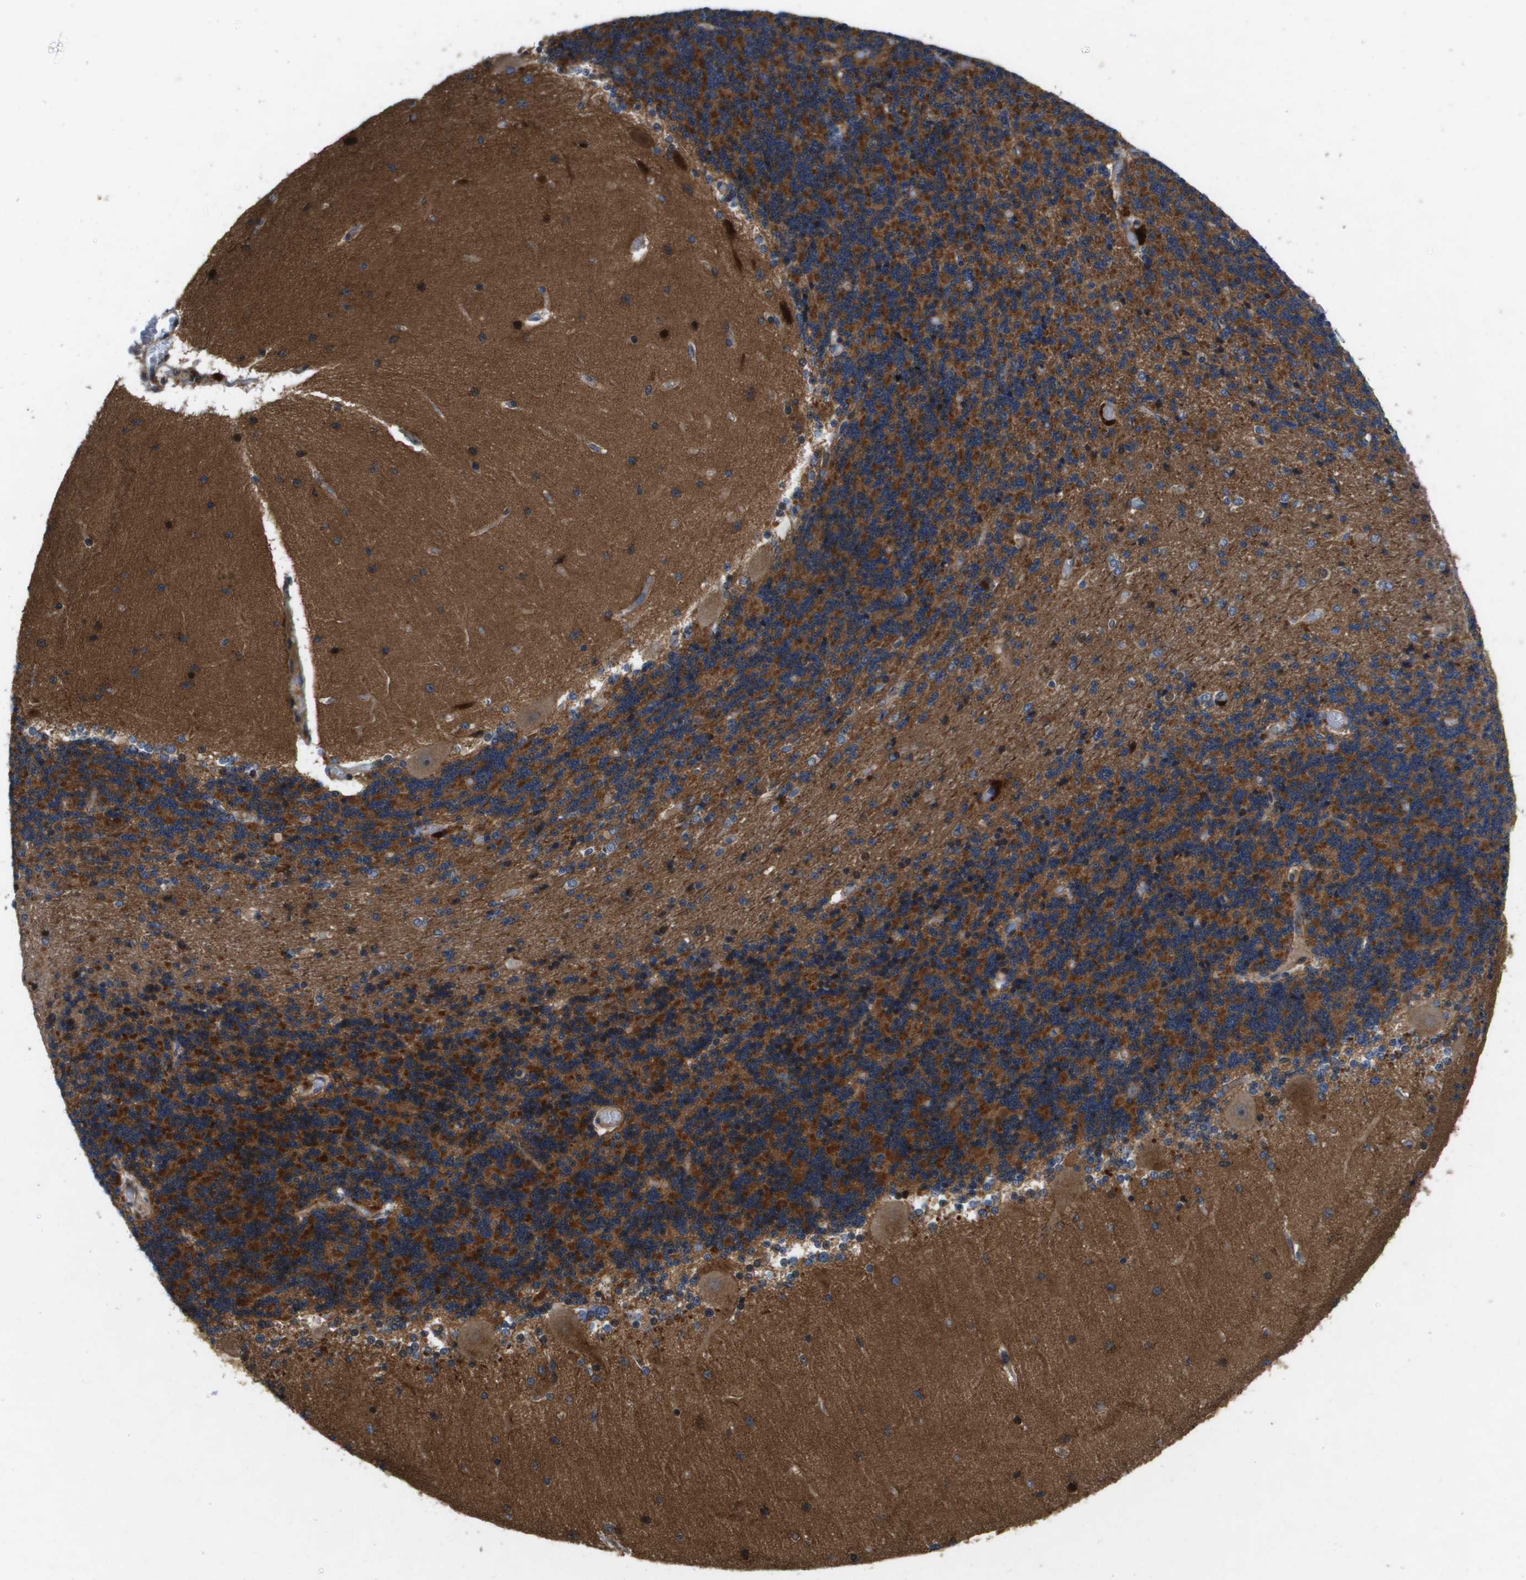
{"staining": {"intensity": "strong", "quantity": ">75%", "location": "cytoplasmic/membranous"}, "tissue": "cerebellum", "cell_type": "Cells in granular layer", "image_type": "normal", "snomed": [{"axis": "morphology", "description": "Normal tissue, NOS"}, {"axis": "topography", "description": "Cerebellum"}], "caption": "Cells in granular layer demonstrate strong cytoplasmic/membranous staining in approximately >75% of cells in unremarkable cerebellum. The protein of interest is stained brown, and the nuclei are stained in blue (DAB (3,3'-diaminobenzidine) IHC with brightfield microscopy, high magnification).", "gene": "ENTPD2", "patient": {"sex": "female", "age": 54}}